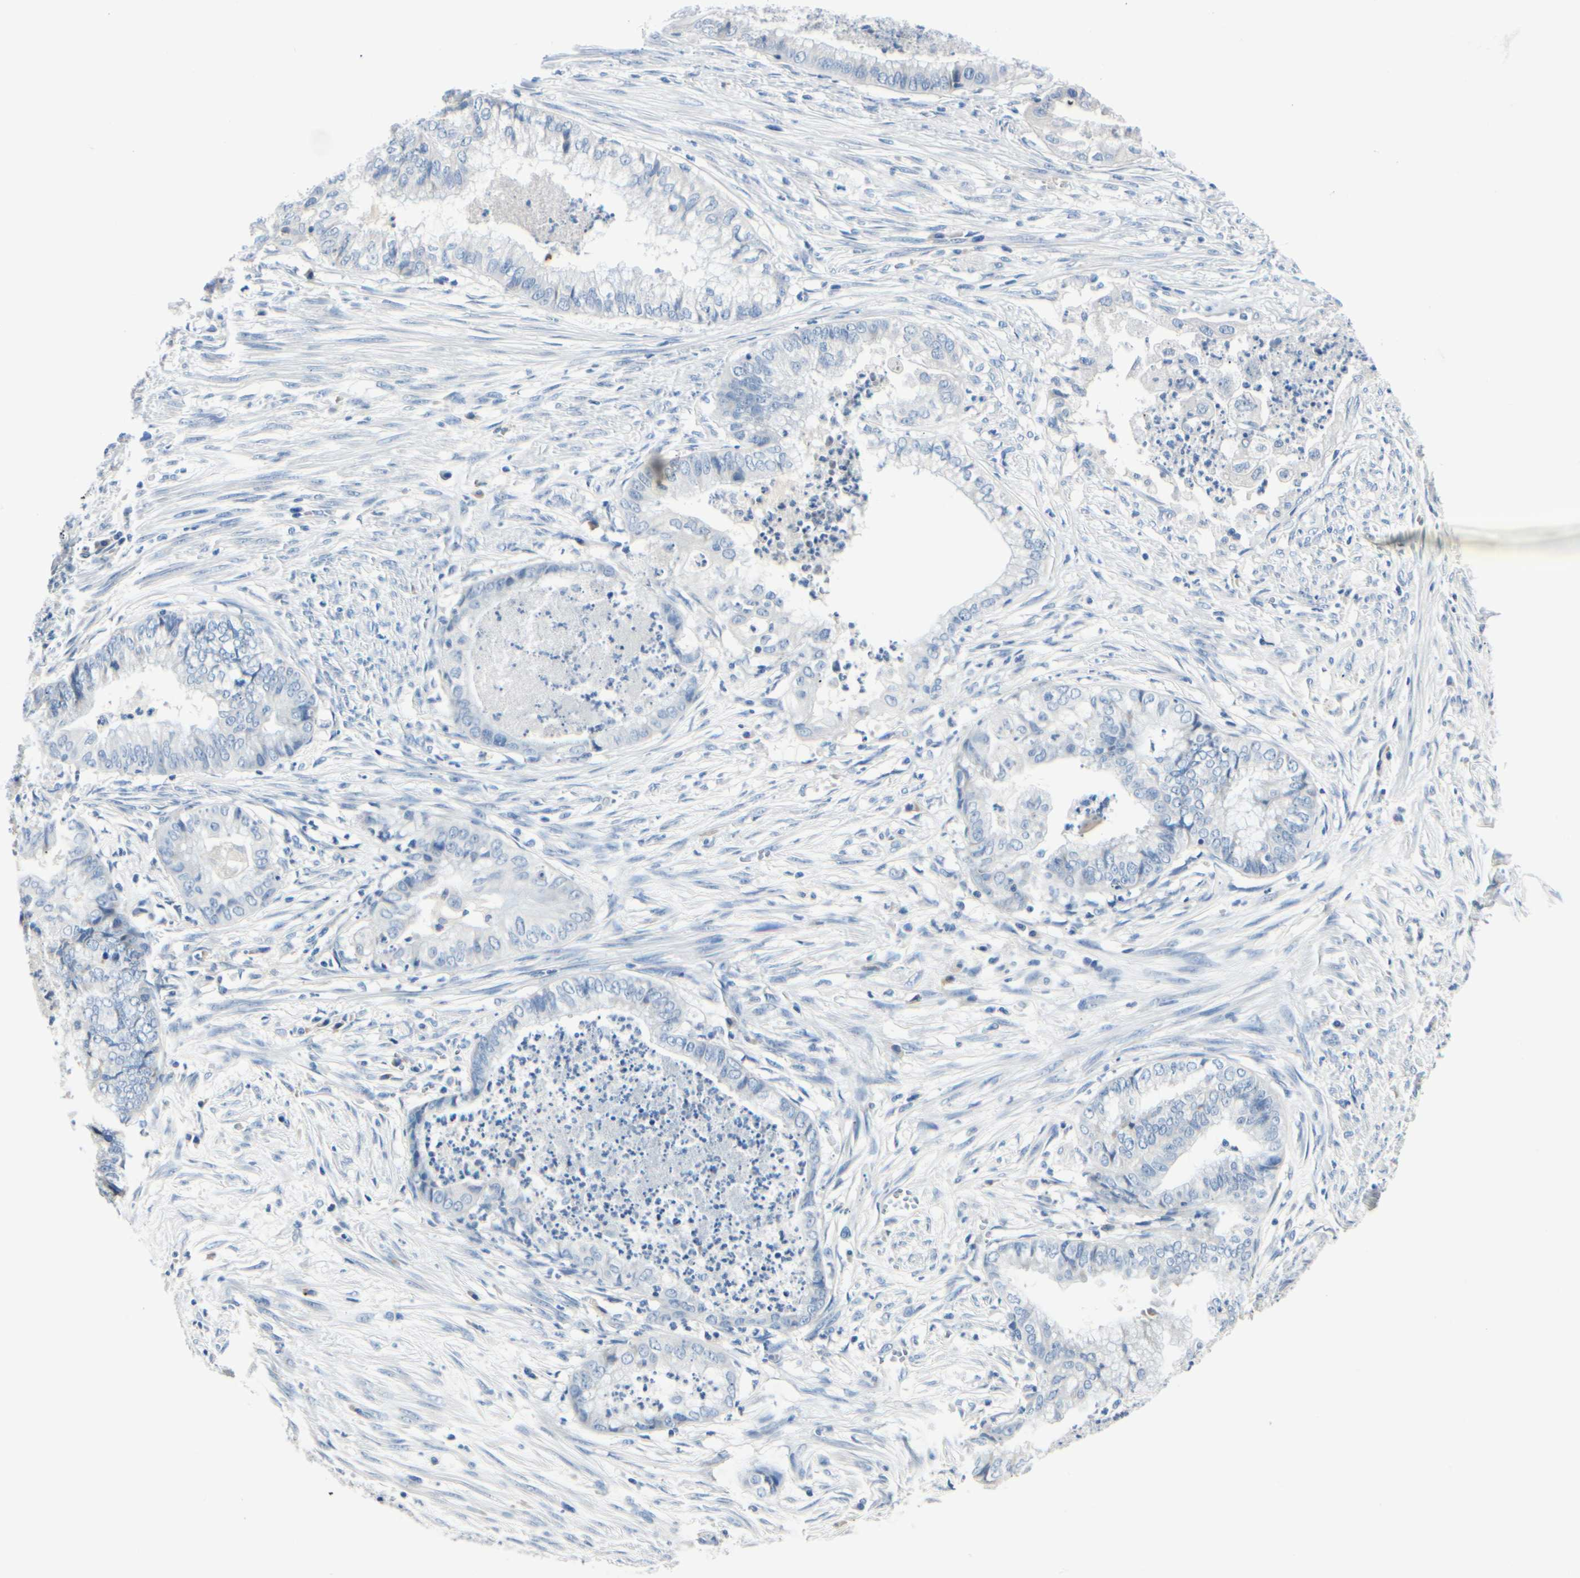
{"staining": {"intensity": "negative", "quantity": "none", "location": "none"}, "tissue": "endometrial cancer", "cell_type": "Tumor cells", "image_type": "cancer", "snomed": [{"axis": "morphology", "description": "Necrosis, NOS"}, {"axis": "morphology", "description": "Adenocarcinoma, NOS"}, {"axis": "topography", "description": "Endometrium"}], "caption": "Tumor cells show no significant protein positivity in endometrial cancer (adenocarcinoma).", "gene": "TGFBR3", "patient": {"sex": "female", "age": 79}}